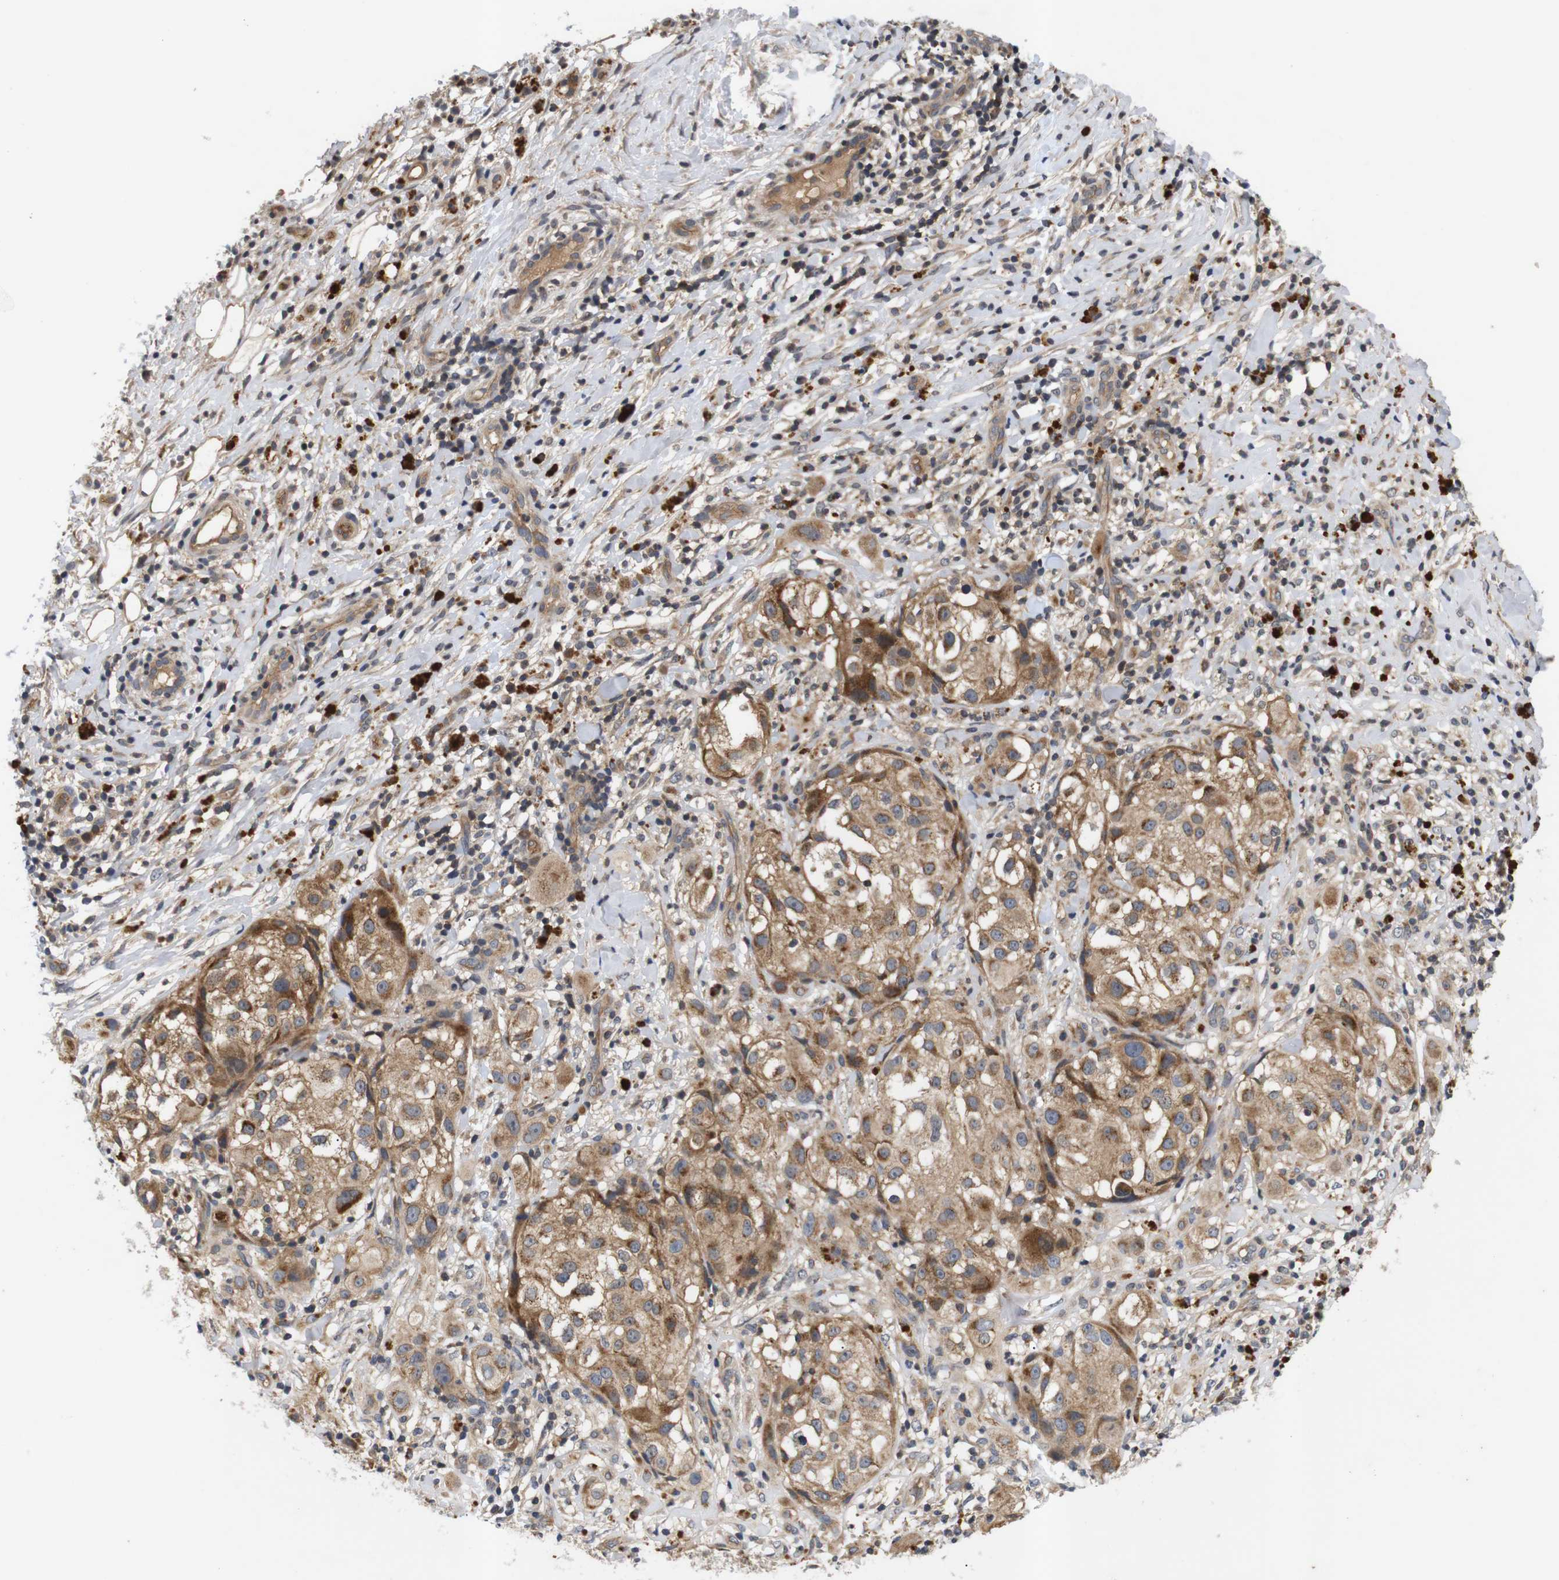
{"staining": {"intensity": "moderate", "quantity": ">75%", "location": "cytoplasmic/membranous"}, "tissue": "melanoma", "cell_type": "Tumor cells", "image_type": "cancer", "snomed": [{"axis": "morphology", "description": "Necrosis, NOS"}, {"axis": "morphology", "description": "Malignant melanoma, NOS"}, {"axis": "topography", "description": "Skin"}], "caption": "Human melanoma stained with a protein marker displays moderate staining in tumor cells.", "gene": "RIPK1", "patient": {"sex": "female", "age": 87}}